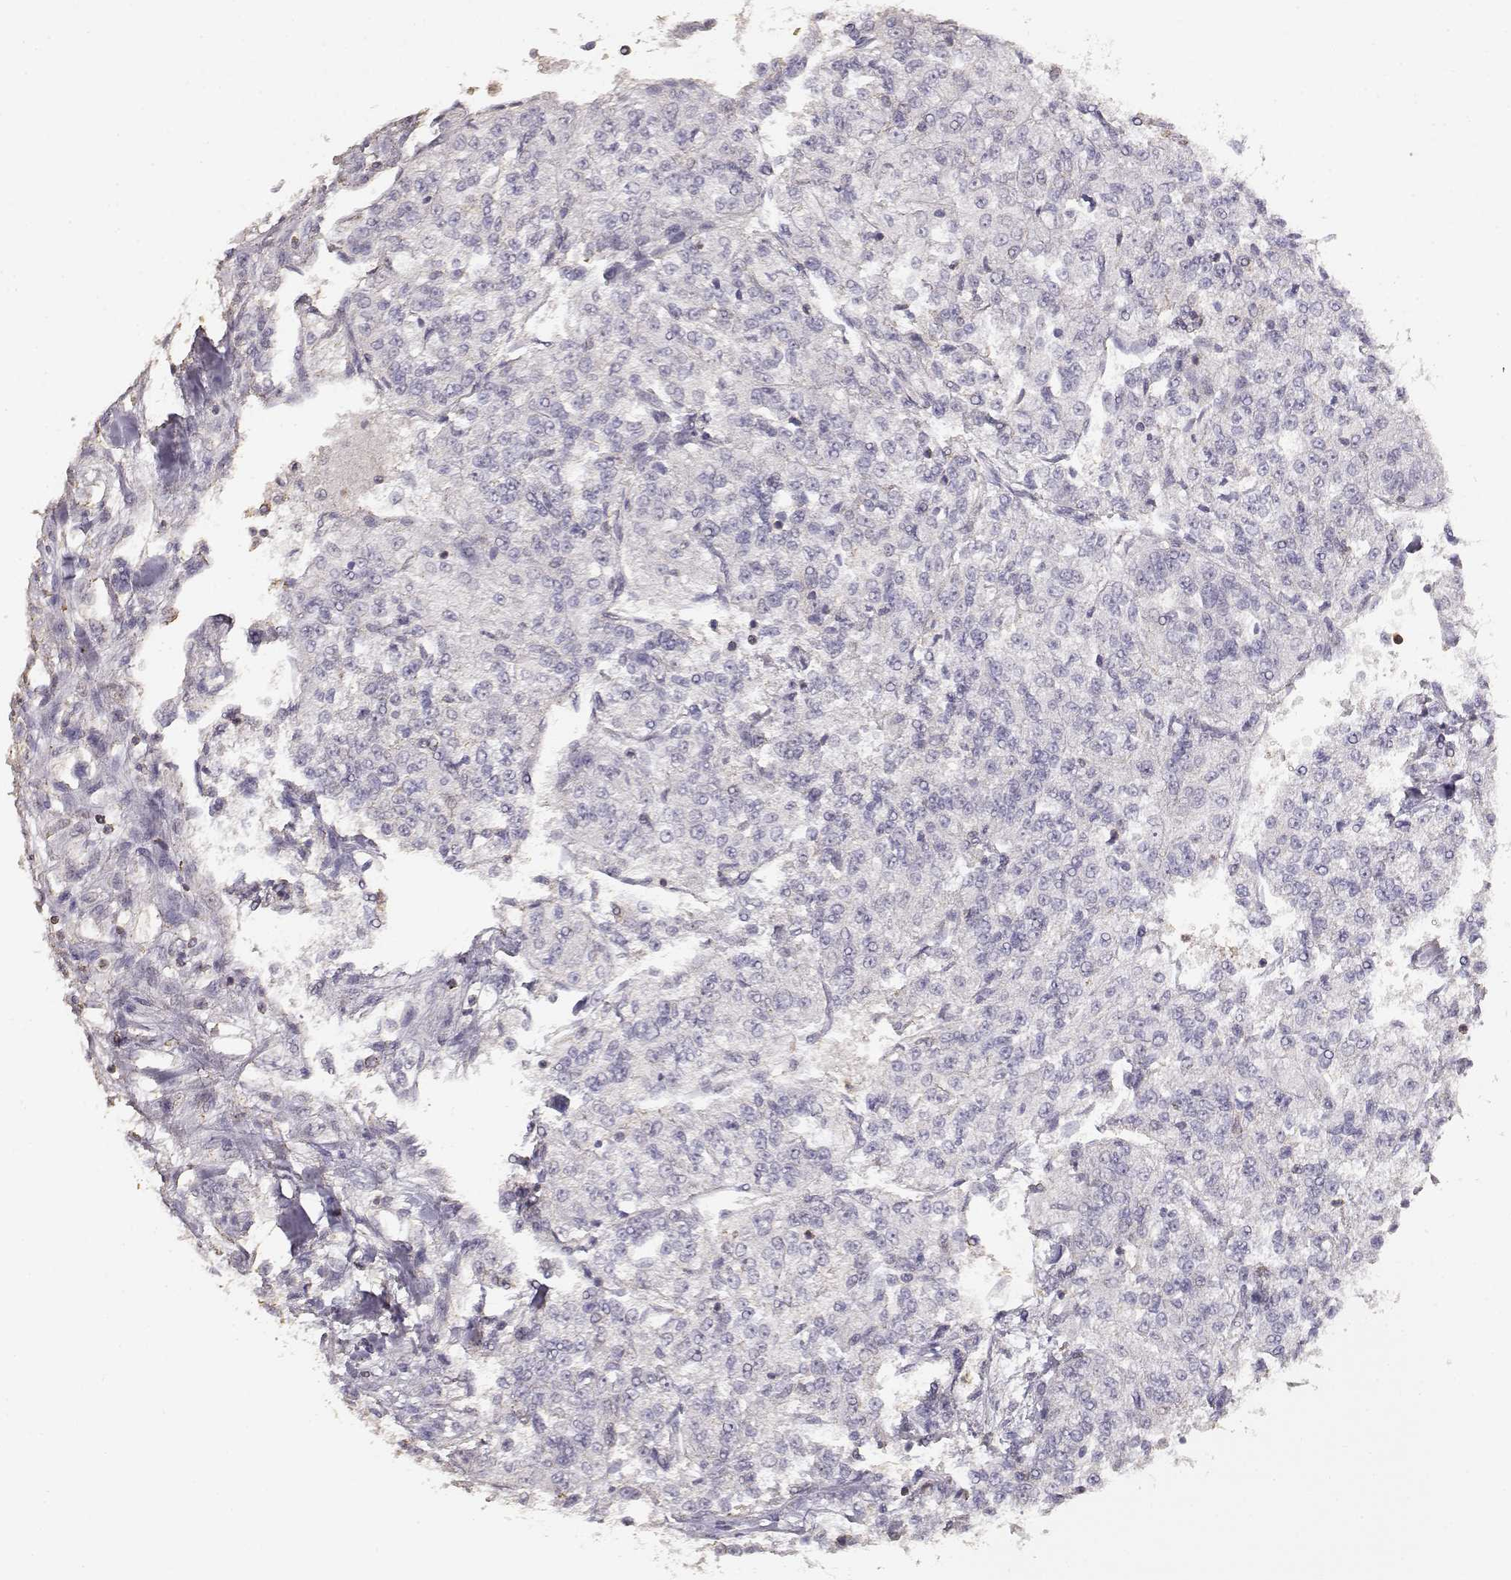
{"staining": {"intensity": "negative", "quantity": "none", "location": "none"}, "tissue": "renal cancer", "cell_type": "Tumor cells", "image_type": "cancer", "snomed": [{"axis": "morphology", "description": "Adenocarcinoma, NOS"}, {"axis": "topography", "description": "Kidney"}], "caption": "Immunohistochemistry (IHC) histopathology image of human adenocarcinoma (renal) stained for a protein (brown), which demonstrates no staining in tumor cells.", "gene": "TNFRSF10C", "patient": {"sex": "female", "age": 63}}